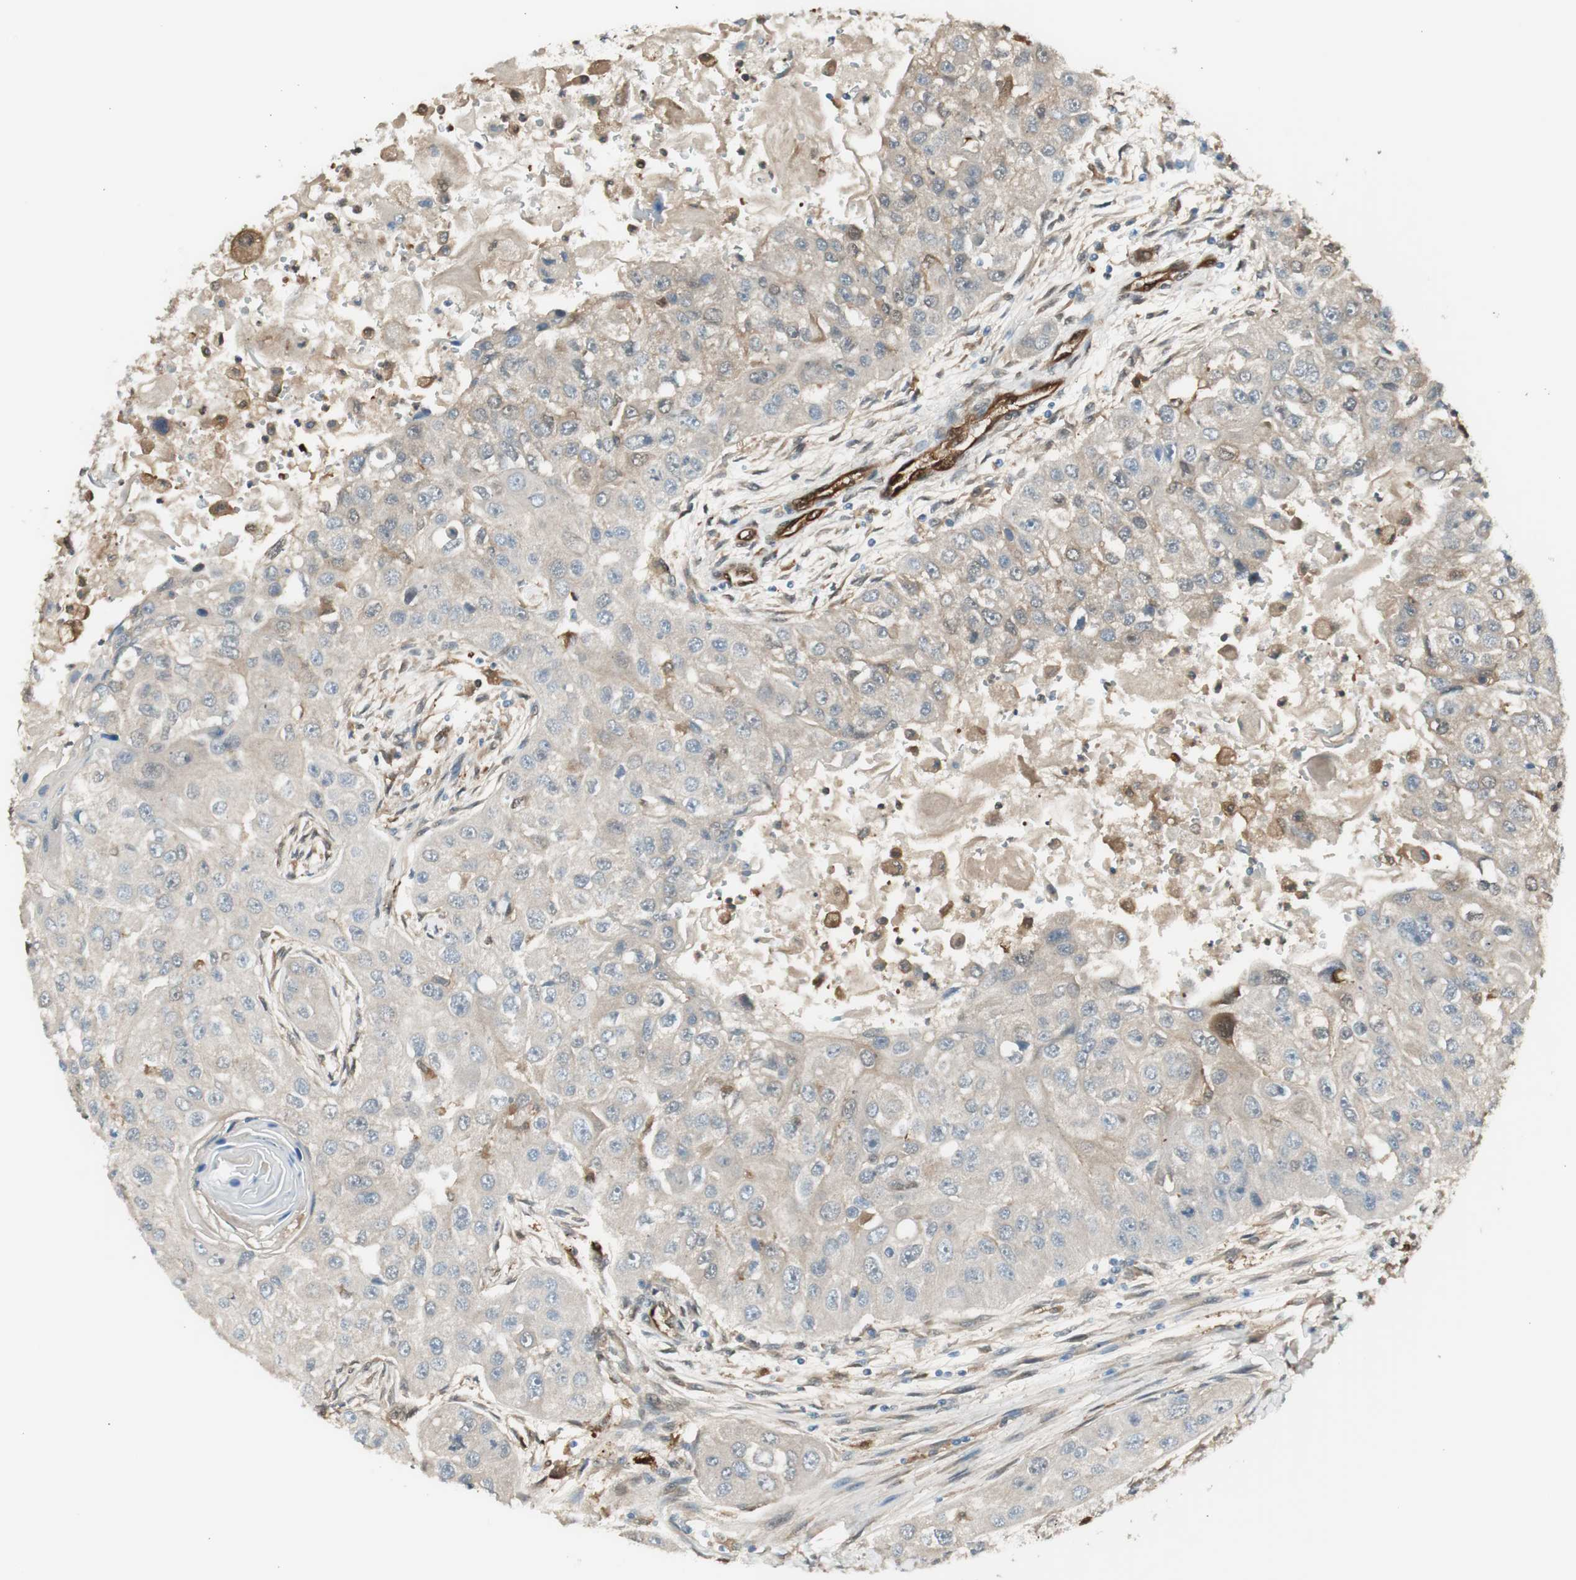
{"staining": {"intensity": "weak", "quantity": "<25%", "location": "cytoplasmic/membranous"}, "tissue": "head and neck cancer", "cell_type": "Tumor cells", "image_type": "cancer", "snomed": [{"axis": "morphology", "description": "Normal tissue, NOS"}, {"axis": "morphology", "description": "Squamous cell carcinoma, NOS"}, {"axis": "topography", "description": "Skeletal muscle"}, {"axis": "topography", "description": "Head-Neck"}], "caption": "Tumor cells are negative for protein expression in human head and neck squamous cell carcinoma.", "gene": "SERPINB6", "patient": {"sex": "male", "age": 51}}